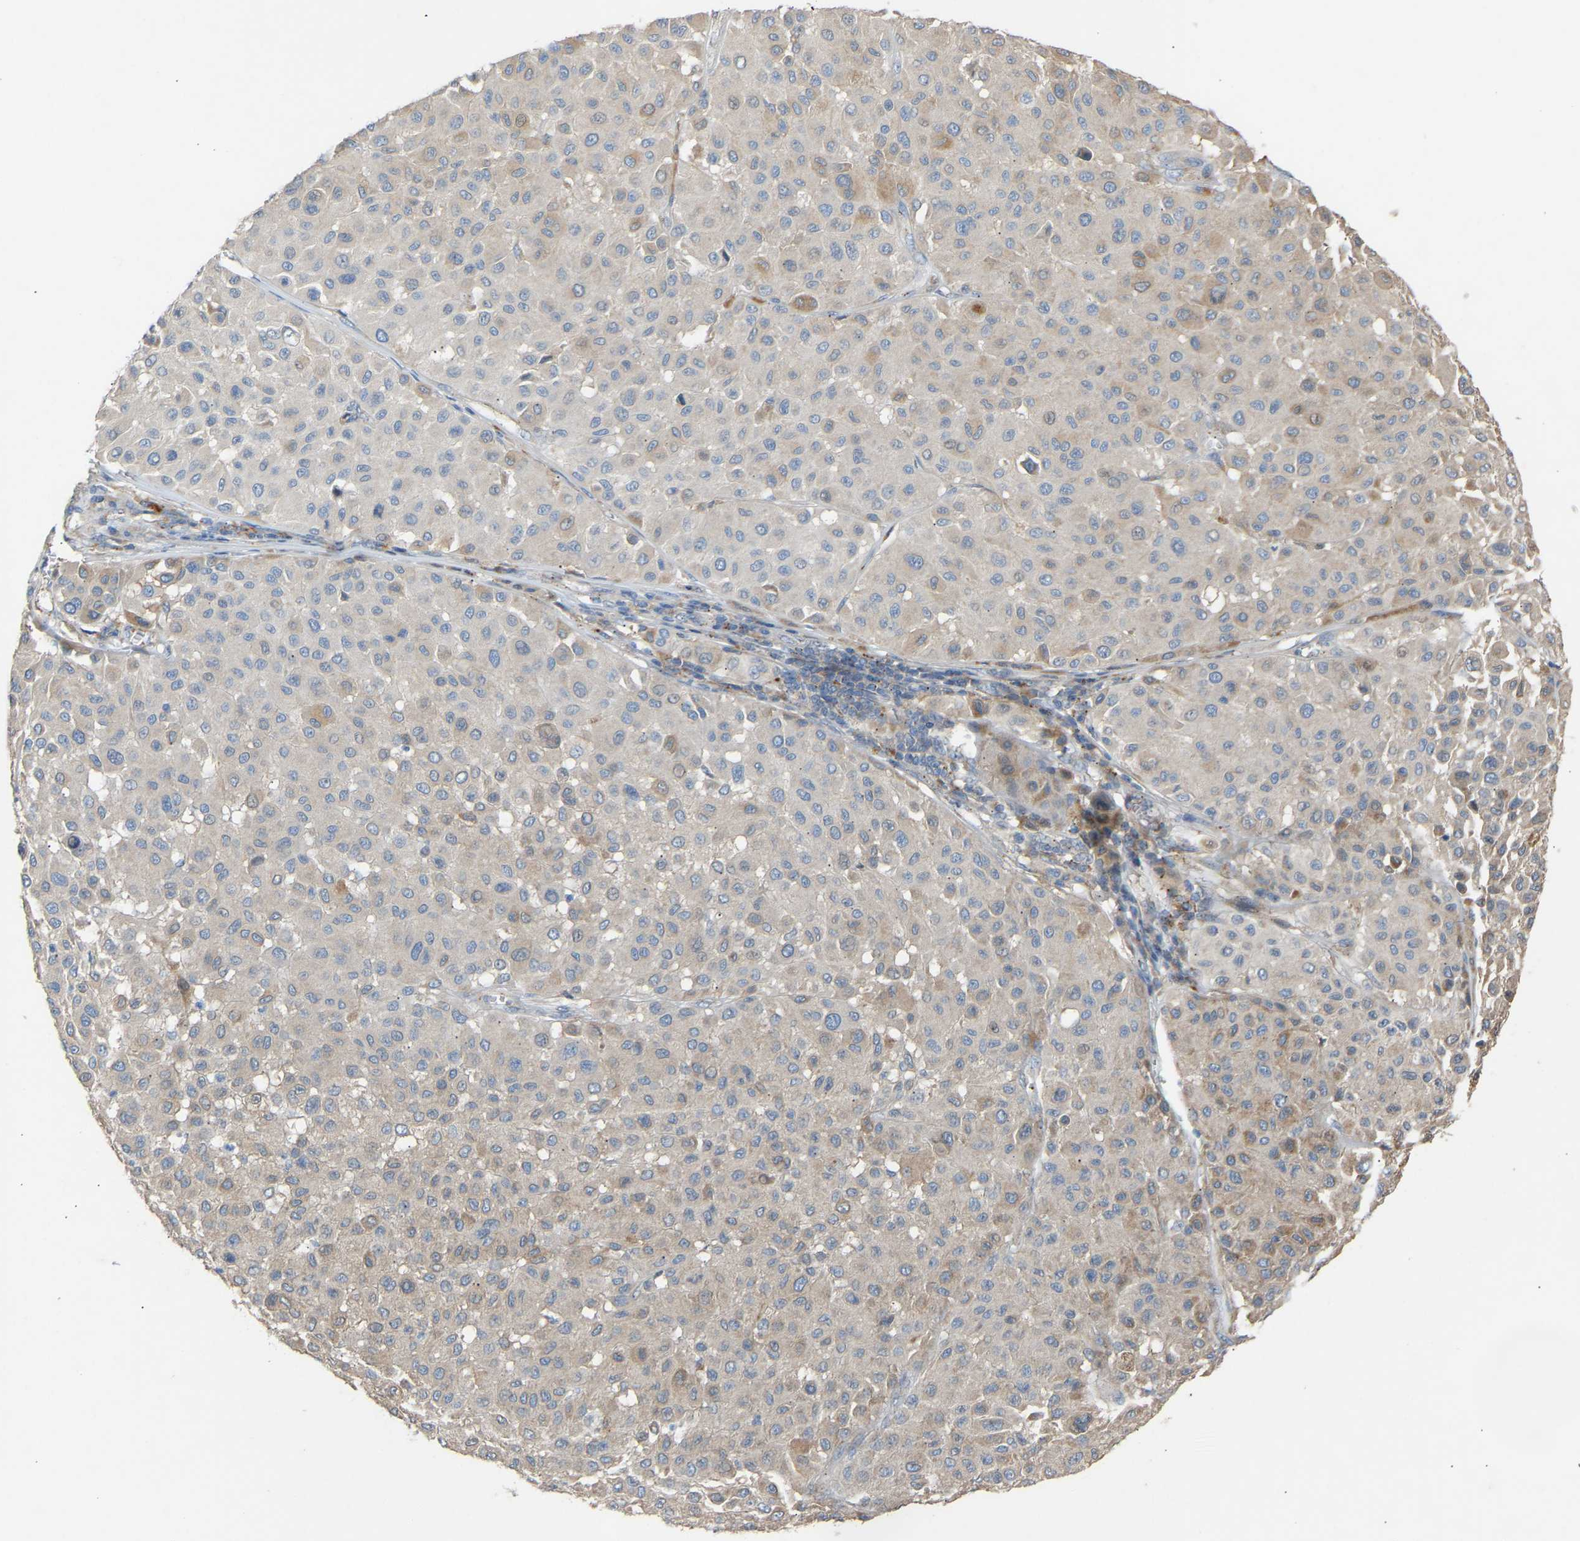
{"staining": {"intensity": "moderate", "quantity": "25%-75%", "location": "cytoplasmic/membranous"}, "tissue": "melanoma", "cell_type": "Tumor cells", "image_type": "cancer", "snomed": [{"axis": "morphology", "description": "Malignant melanoma, Metastatic site"}, {"axis": "topography", "description": "Soft tissue"}], "caption": "Immunohistochemical staining of melanoma shows medium levels of moderate cytoplasmic/membranous staining in approximately 25%-75% of tumor cells.", "gene": "RGP1", "patient": {"sex": "male", "age": 41}}